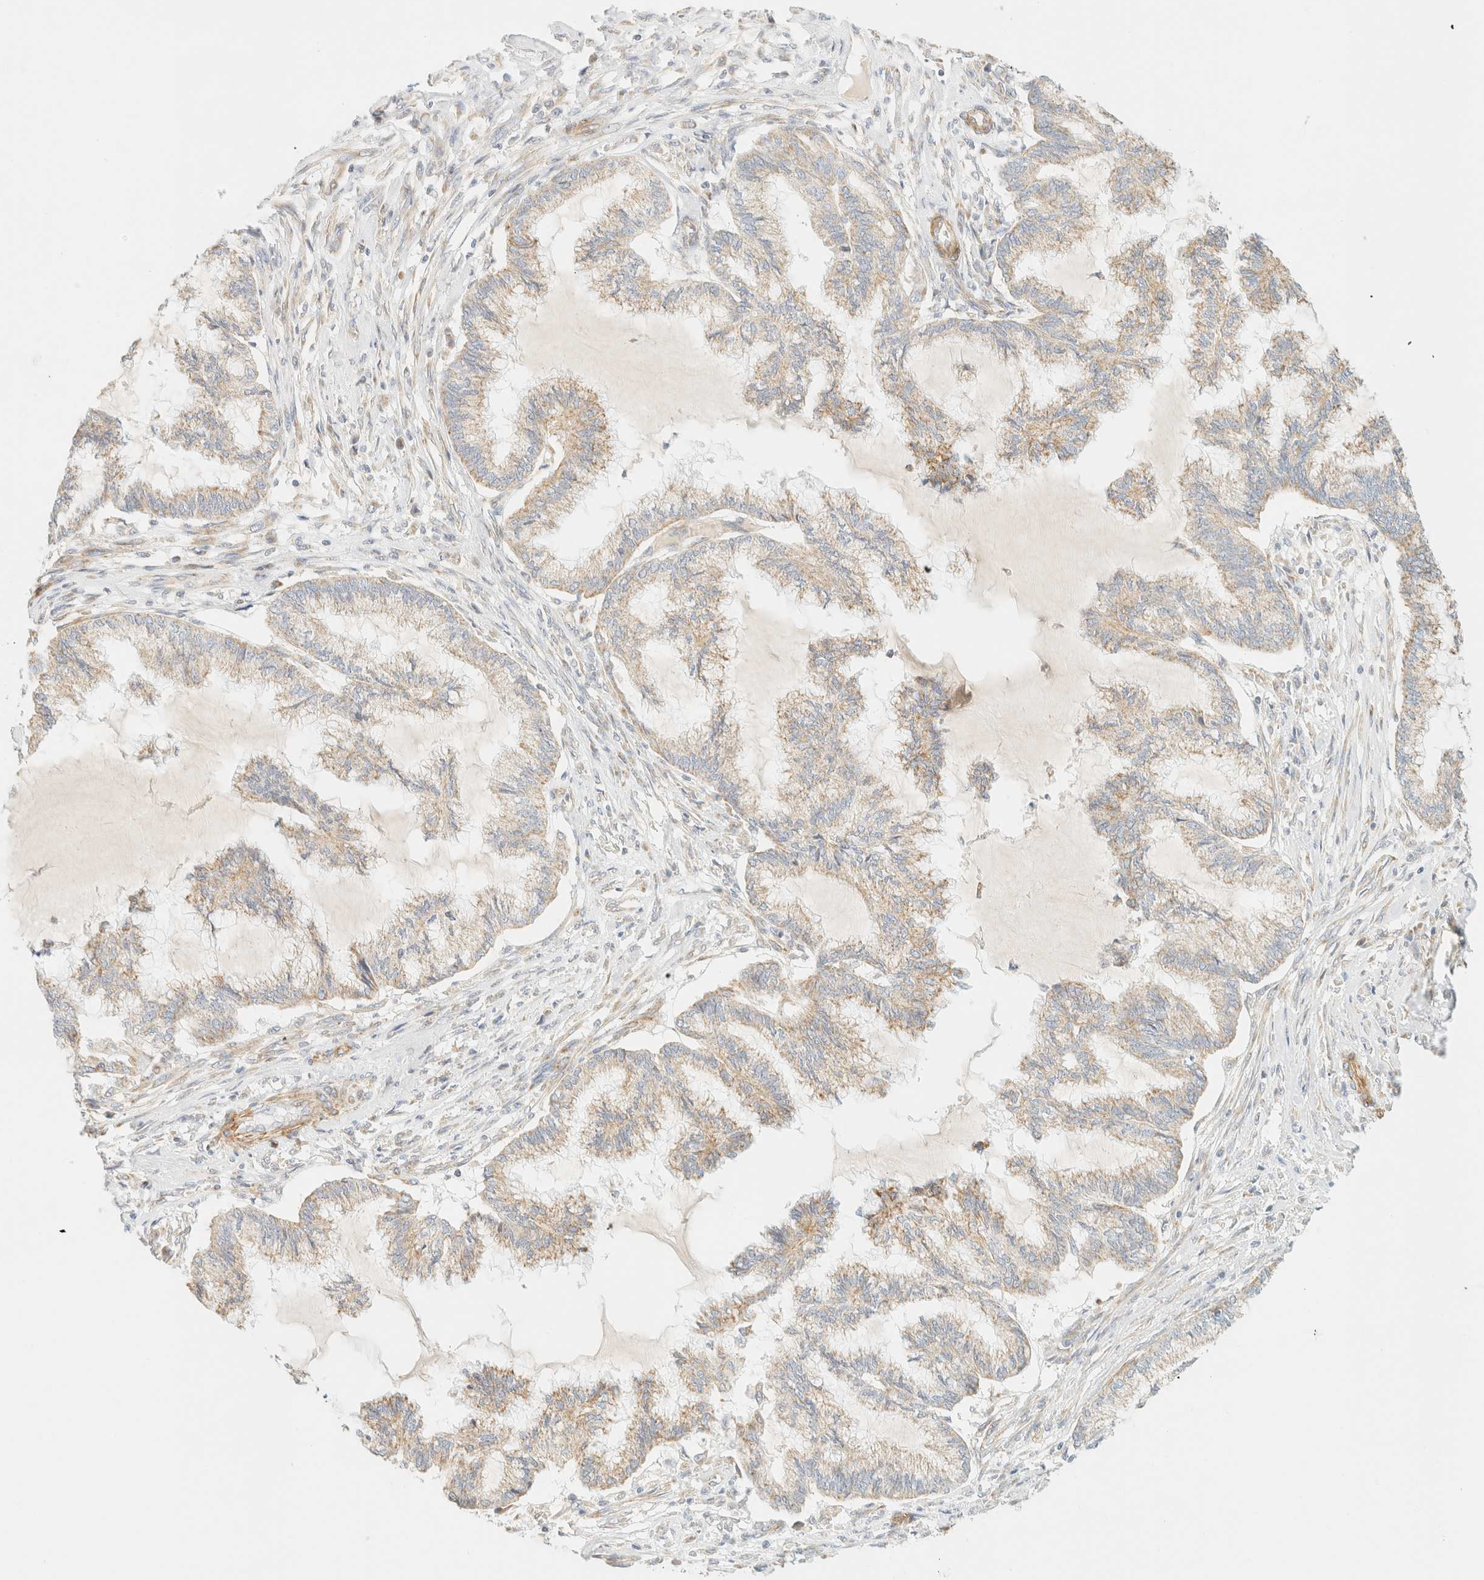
{"staining": {"intensity": "weak", "quantity": "25%-75%", "location": "cytoplasmic/membranous"}, "tissue": "endometrial cancer", "cell_type": "Tumor cells", "image_type": "cancer", "snomed": [{"axis": "morphology", "description": "Adenocarcinoma, NOS"}, {"axis": "topography", "description": "Endometrium"}], "caption": "Immunohistochemical staining of human endometrial cancer (adenocarcinoma) demonstrates low levels of weak cytoplasmic/membranous protein positivity in approximately 25%-75% of tumor cells.", "gene": "MRM3", "patient": {"sex": "female", "age": 86}}